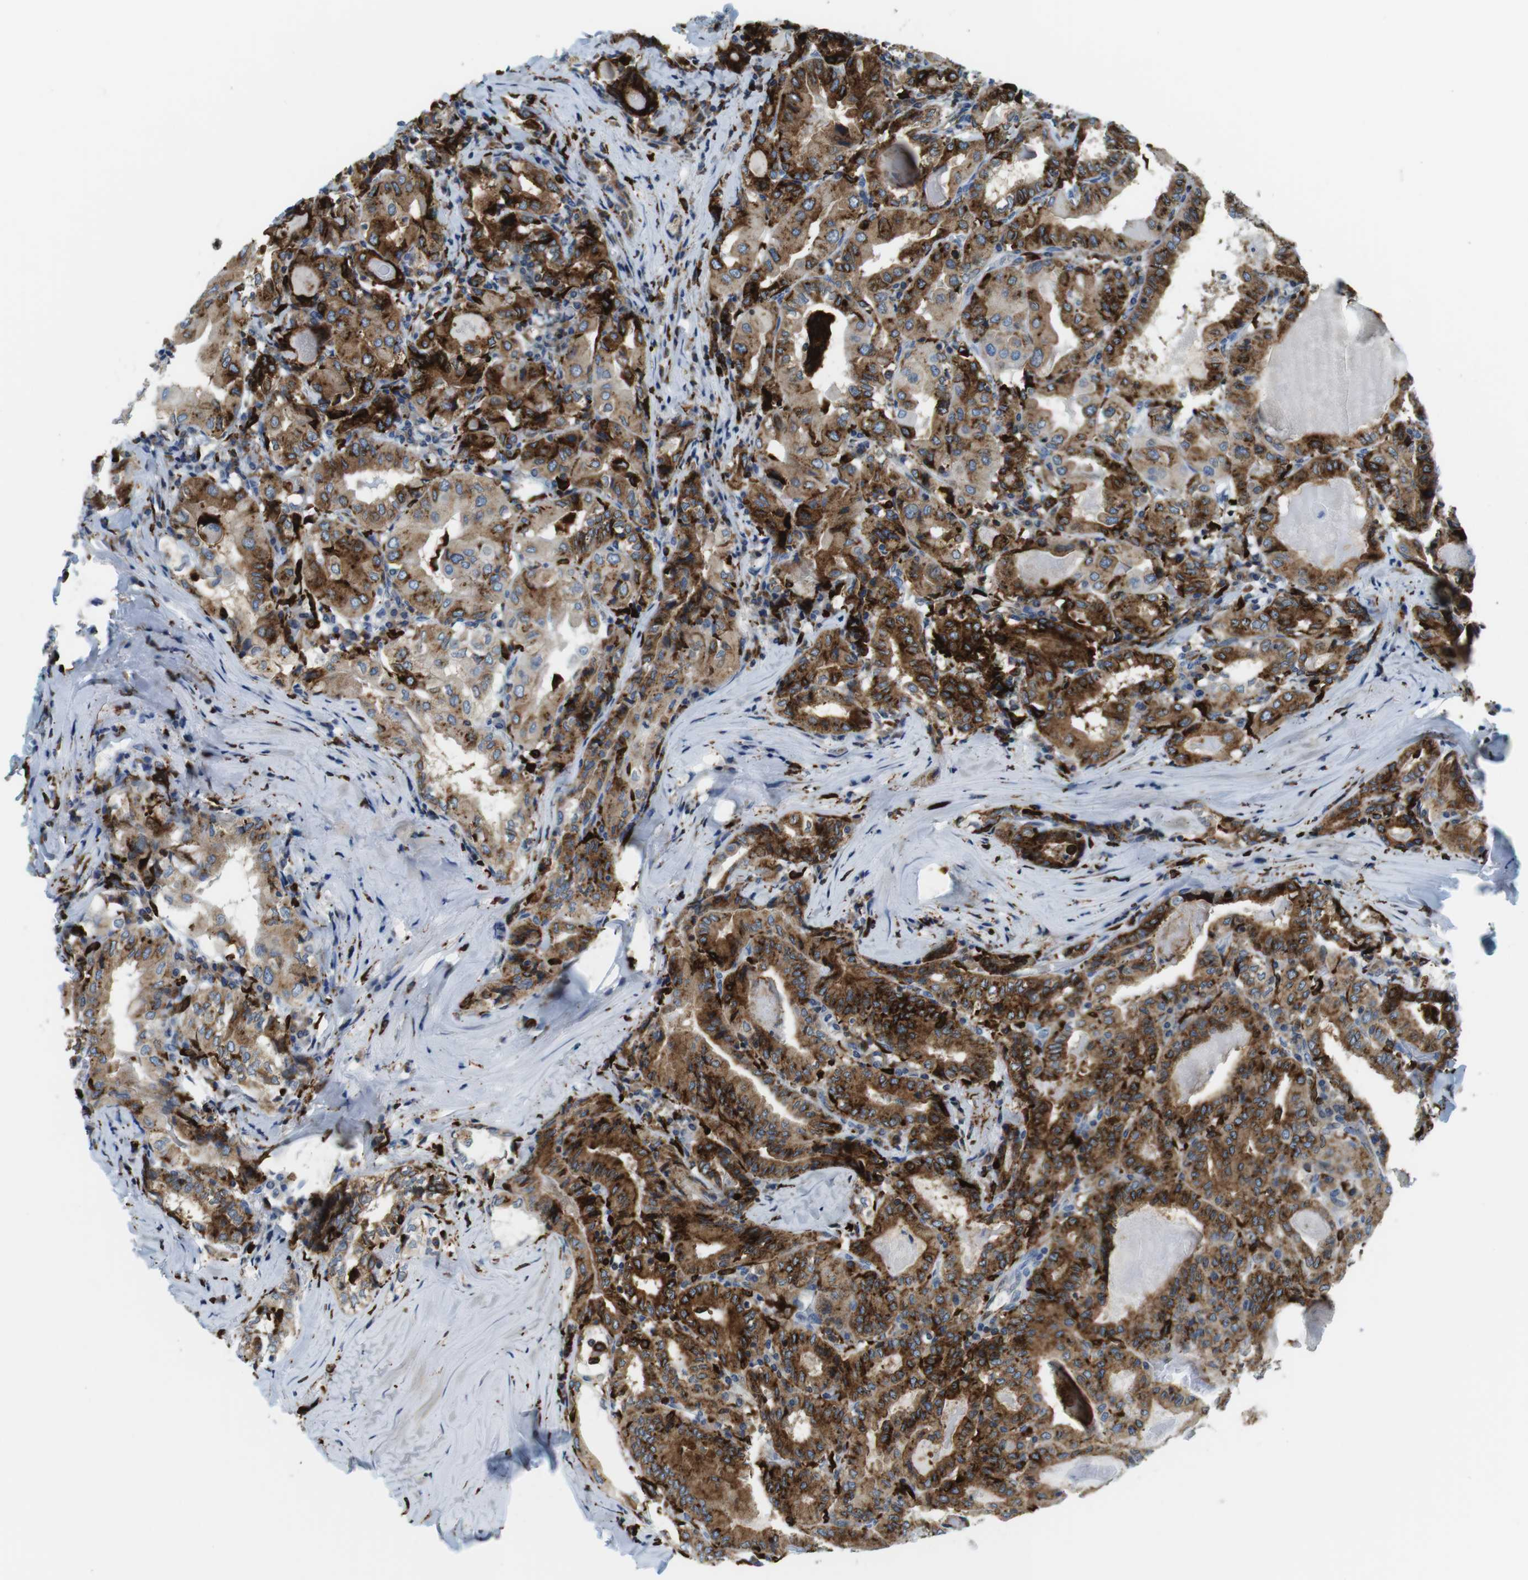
{"staining": {"intensity": "moderate", "quantity": ">75%", "location": "cytoplasmic/membranous"}, "tissue": "thyroid cancer", "cell_type": "Tumor cells", "image_type": "cancer", "snomed": [{"axis": "morphology", "description": "Papillary adenocarcinoma, NOS"}, {"axis": "topography", "description": "Thyroid gland"}], "caption": "Approximately >75% of tumor cells in thyroid cancer (papillary adenocarcinoma) exhibit moderate cytoplasmic/membranous protein positivity as visualized by brown immunohistochemical staining.", "gene": "CIITA", "patient": {"sex": "female", "age": 42}}